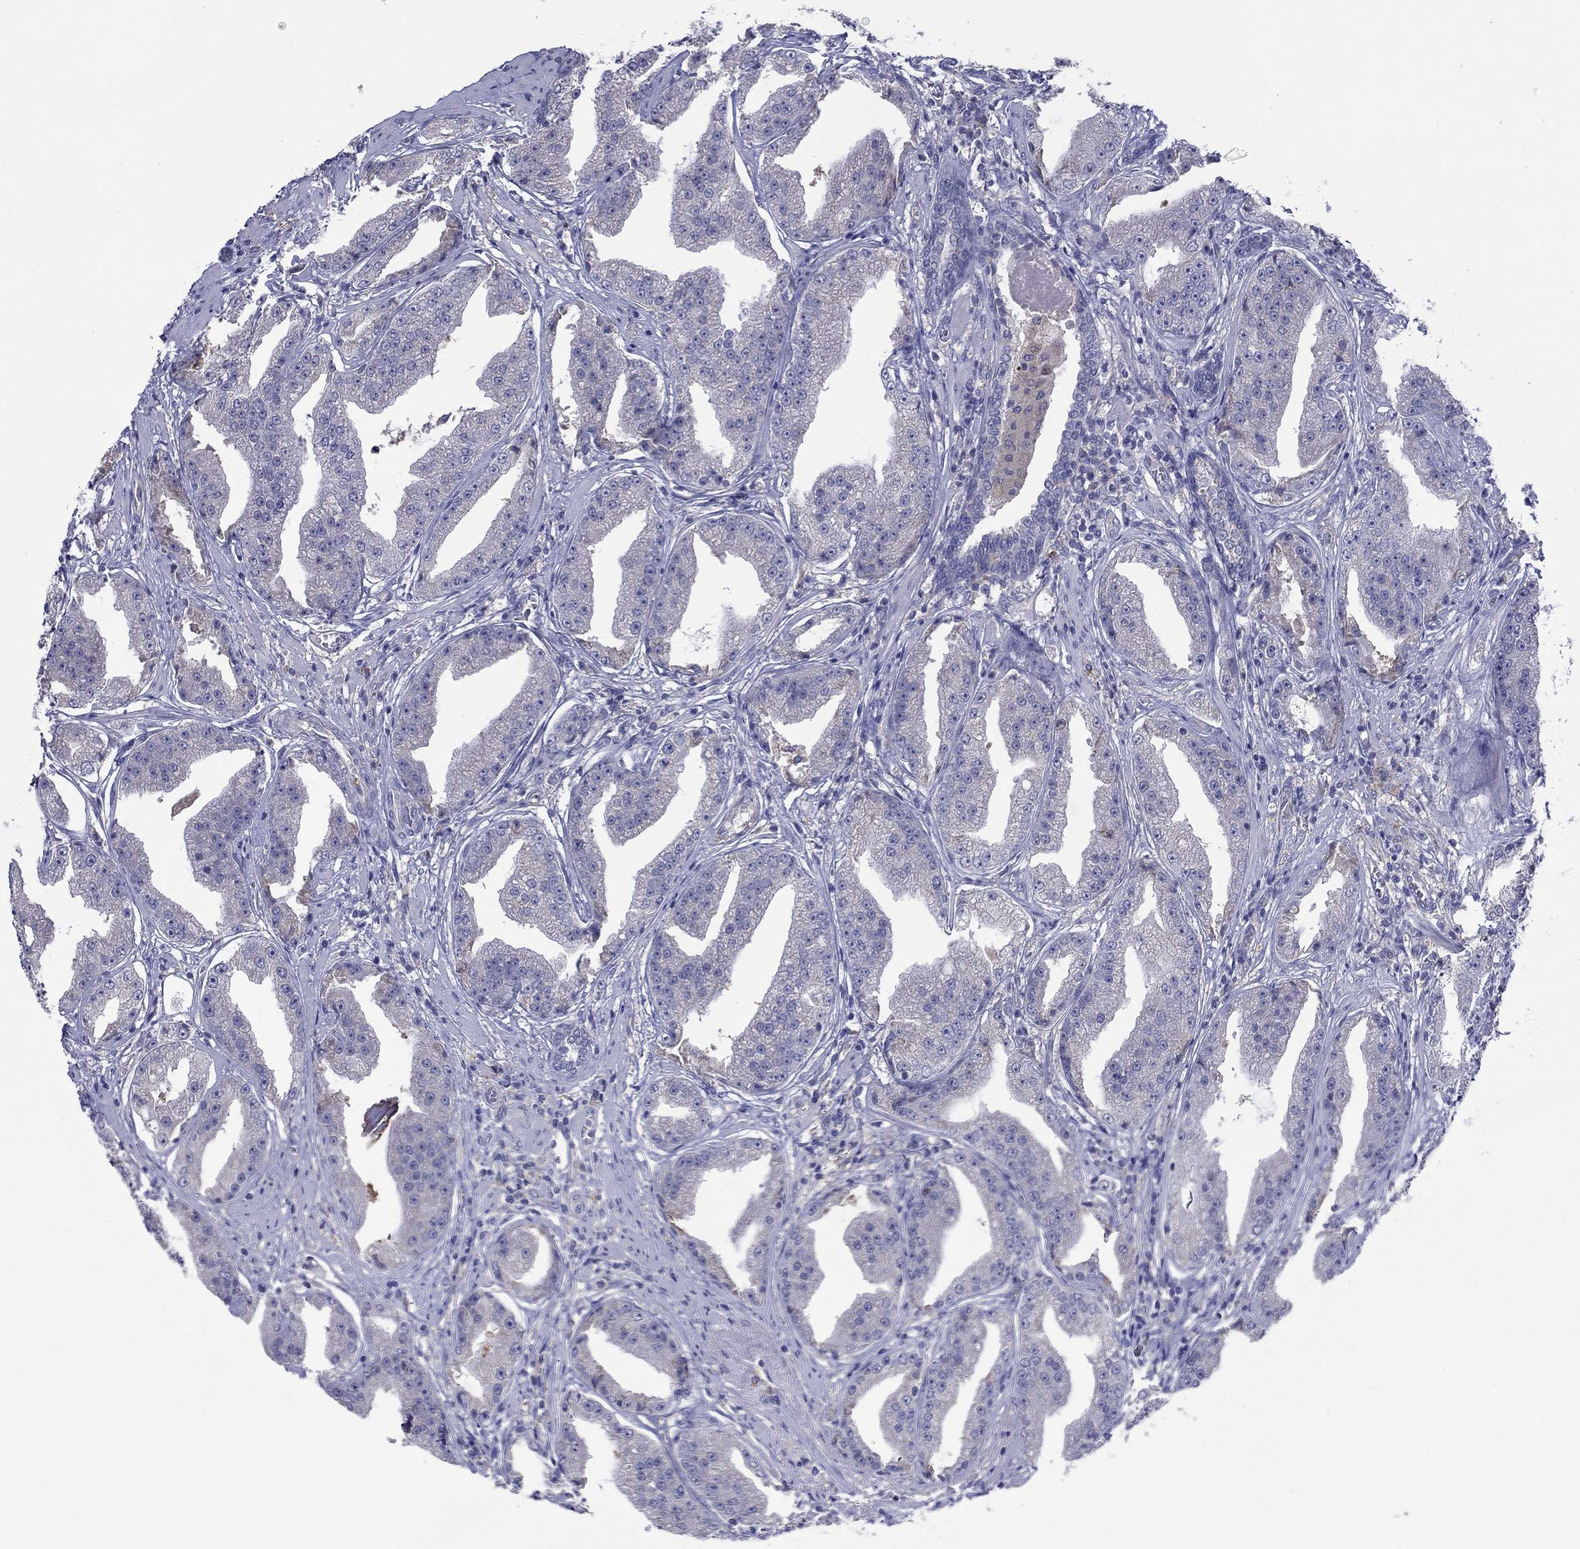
{"staining": {"intensity": "negative", "quantity": "none", "location": "none"}, "tissue": "prostate cancer", "cell_type": "Tumor cells", "image_type": "cancer", "snomed": [{"axis": "morphology", "description": "Adenocarcinoma, Low grade"}, {"axis": "topography", "description": "Prostate"}], "caption": "Immunohistochemical staining of human prostate adenocarcinoma (low-grade) reveals no significant positivity in tumor cells.", "gene": "PLCL2", "patient": {"sex": "male", "age": 62}}